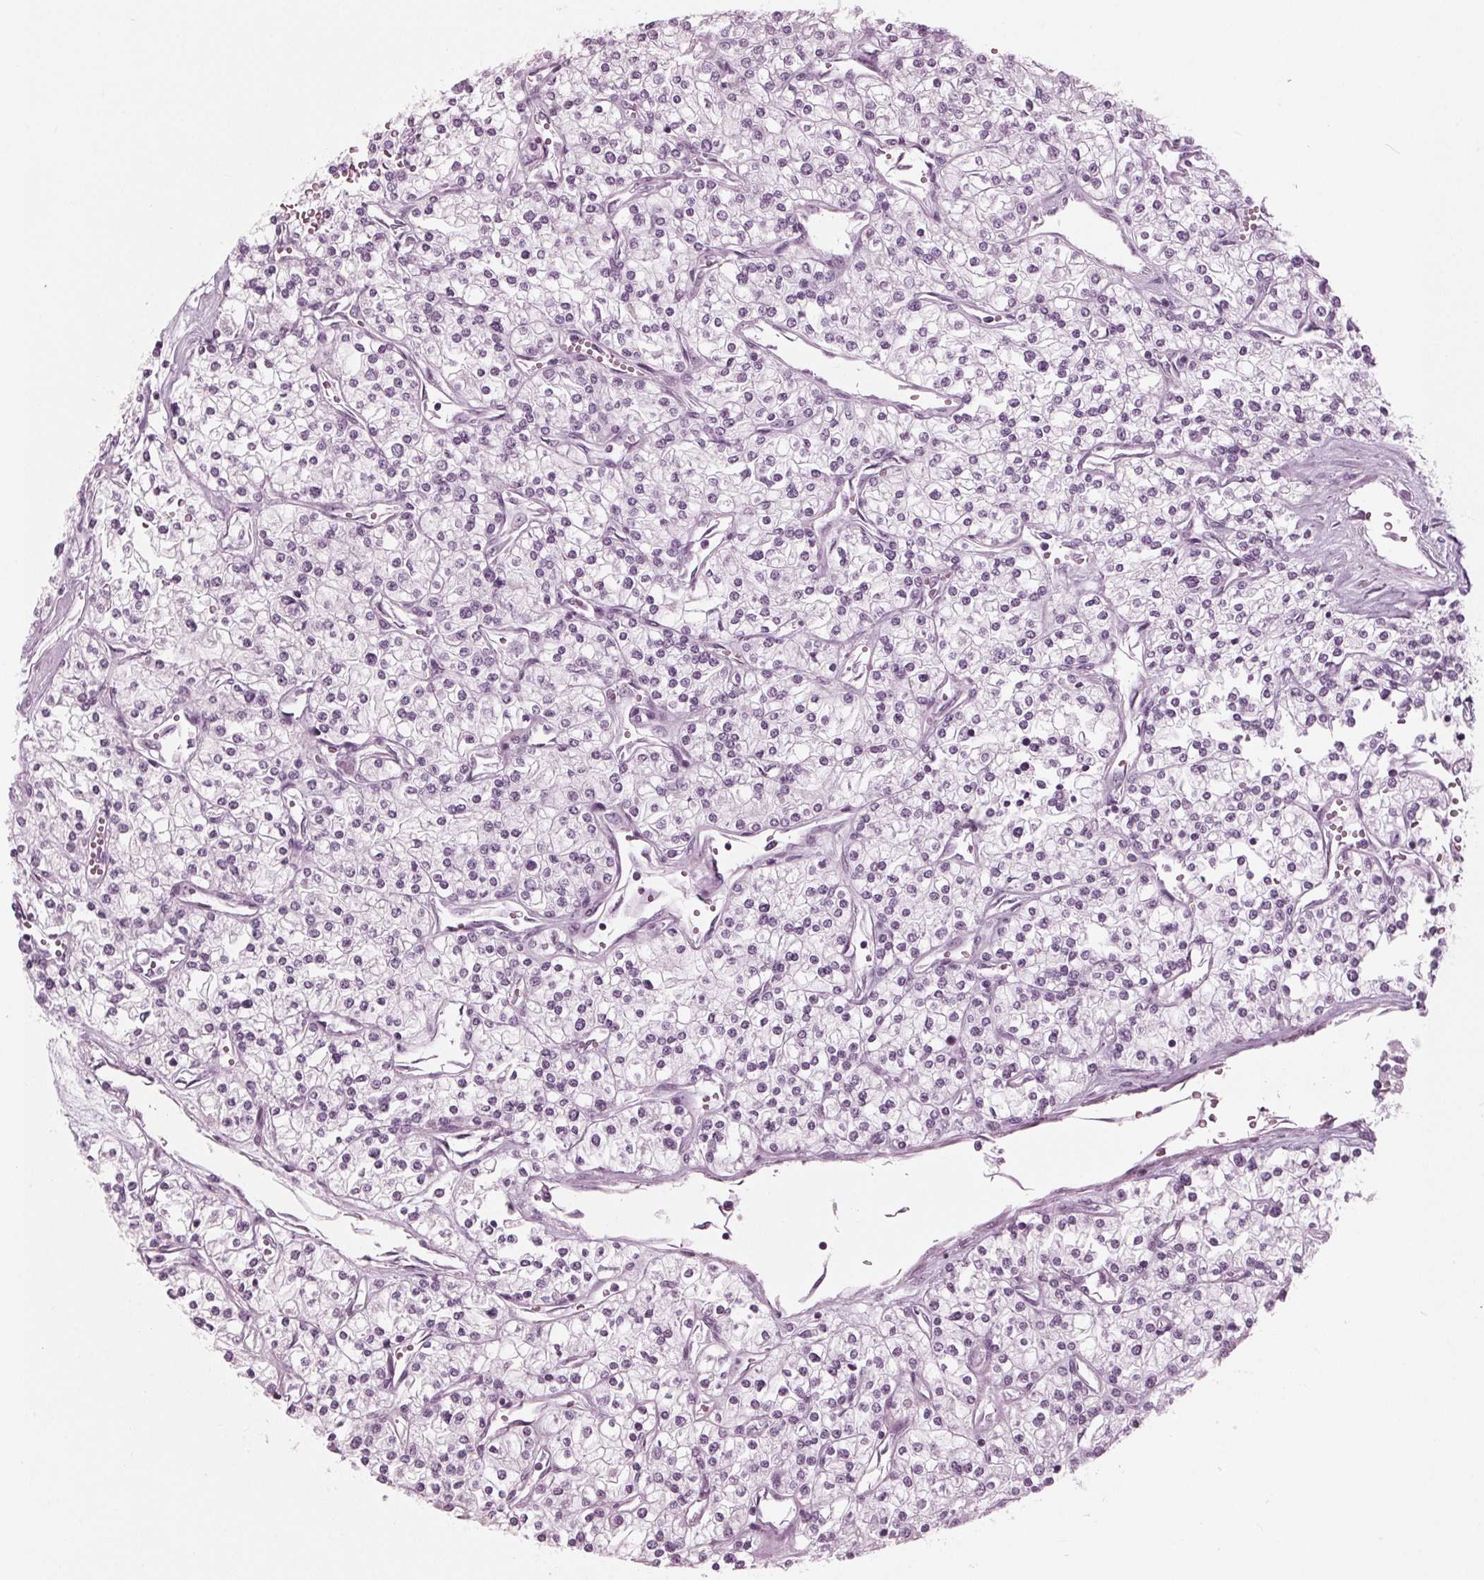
{"staining": {"intensity": "negative", "quantity": "none", "location": "none"}, "tissue": "renal cancer", "cell_type": "Tumor cells", "image_type": "cancer", "snomed": [{"axis": "morphology", "description": "Adenocarcinoma, NOS"}, {"axis": "topography", "description": "Kidney"}], "caption": "Immunohistochemistry histopathology image of human renal cancer stained for a protein (brown), which displays no staining in tumor cells.", "gene": "KRT28", "patient": {"sex": "male", "age": 80}}